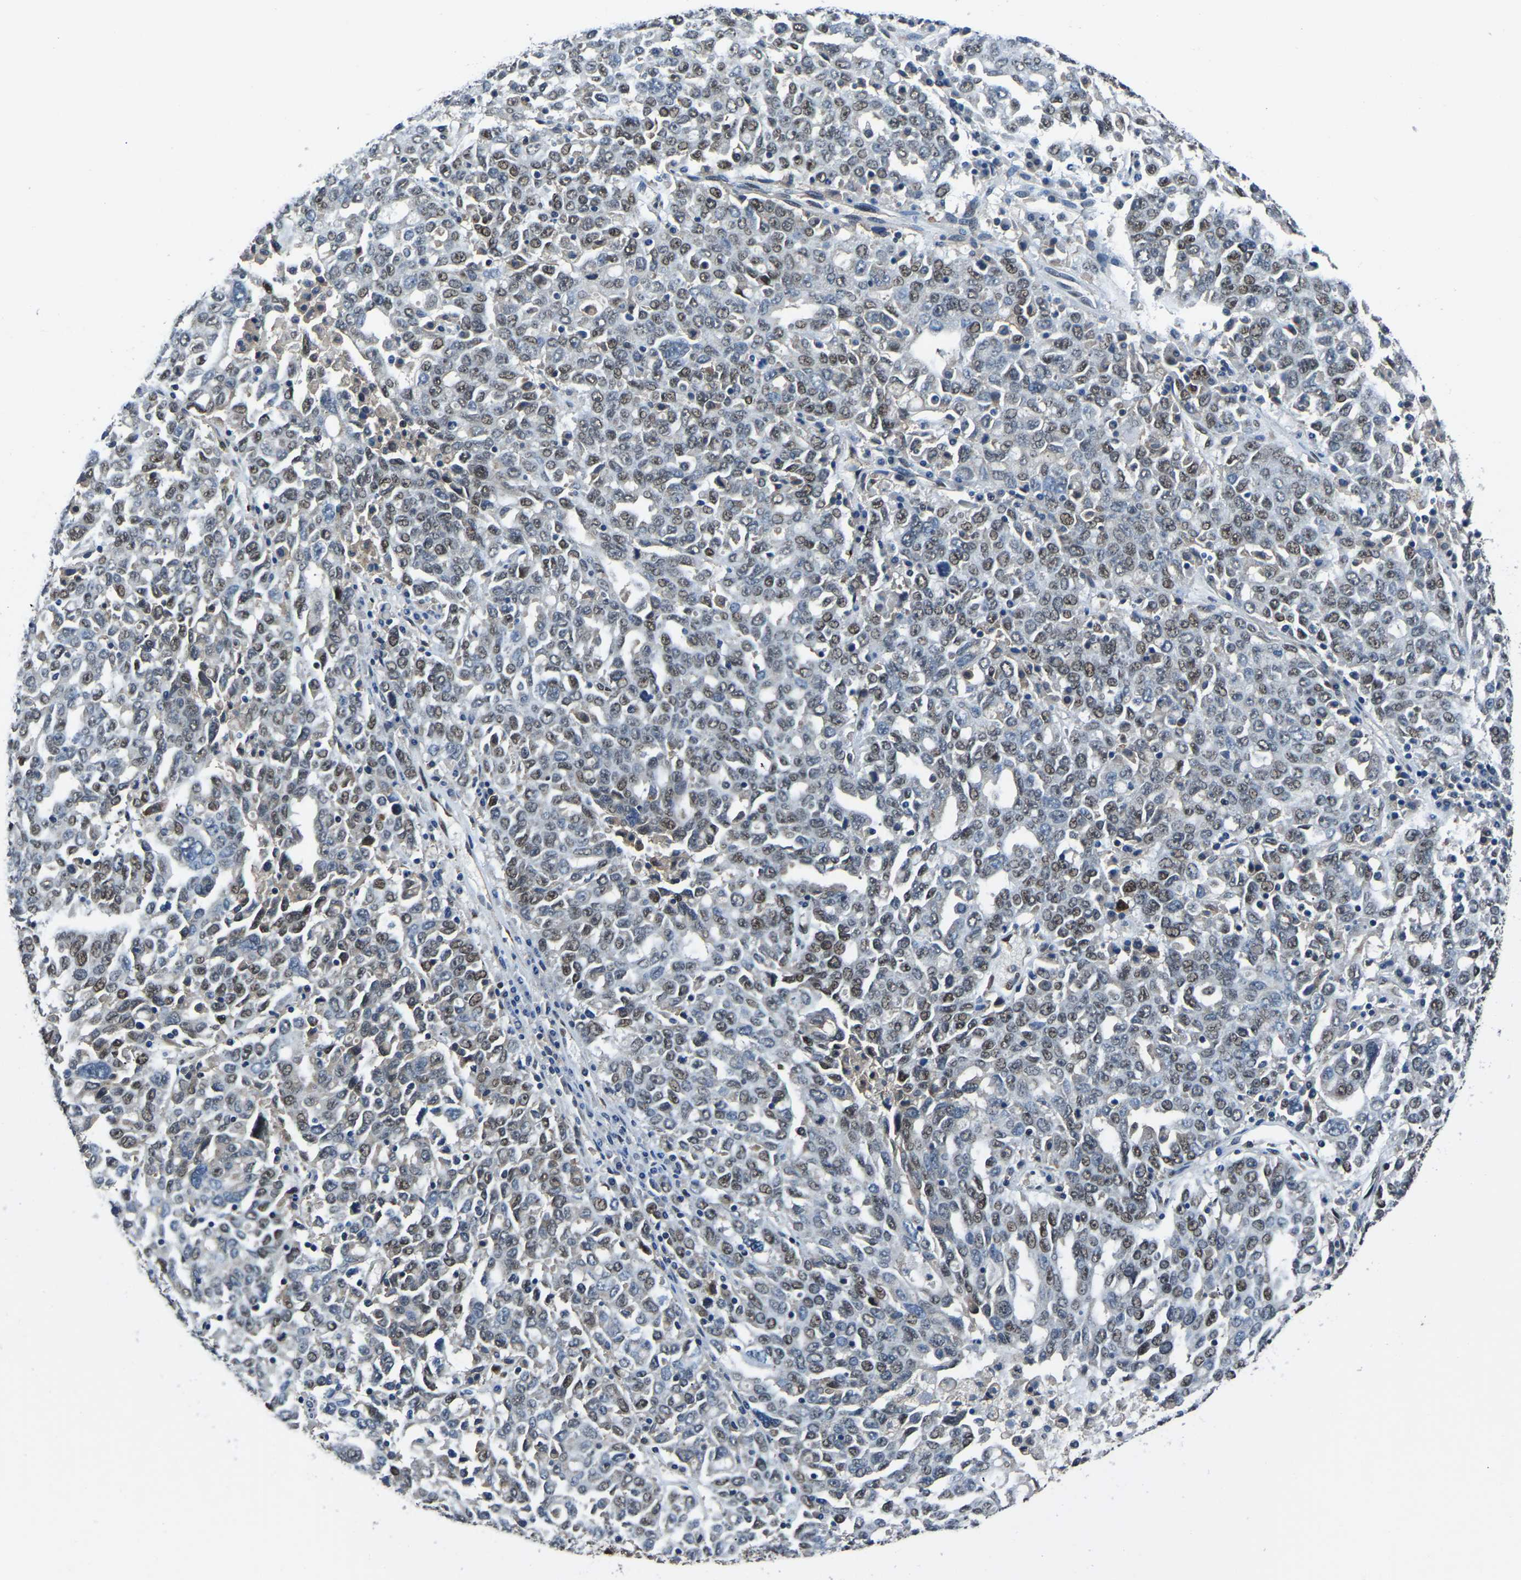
{"staining": {"intensity": "weak", "quantity": ">75%", "location": "nuclear"}, "tissue": "ovarian cancer", "cell_type": "Tumor cells", "image_type": "cancer", "snomed": [{"axis": "morphology", "description": "Carcinoma, endometroid"}, {"axis": "topography", "description": "Ovary"}], "caption": "Ovarian cancer was stained to show a protein in brown. There is low levels of weak nuclear staining in about >75% of tumor cells. (IHC, brightfield microscopy, high magnification).", "gene": "DFFA", "patient": {"sex": "female", "age": 62}}